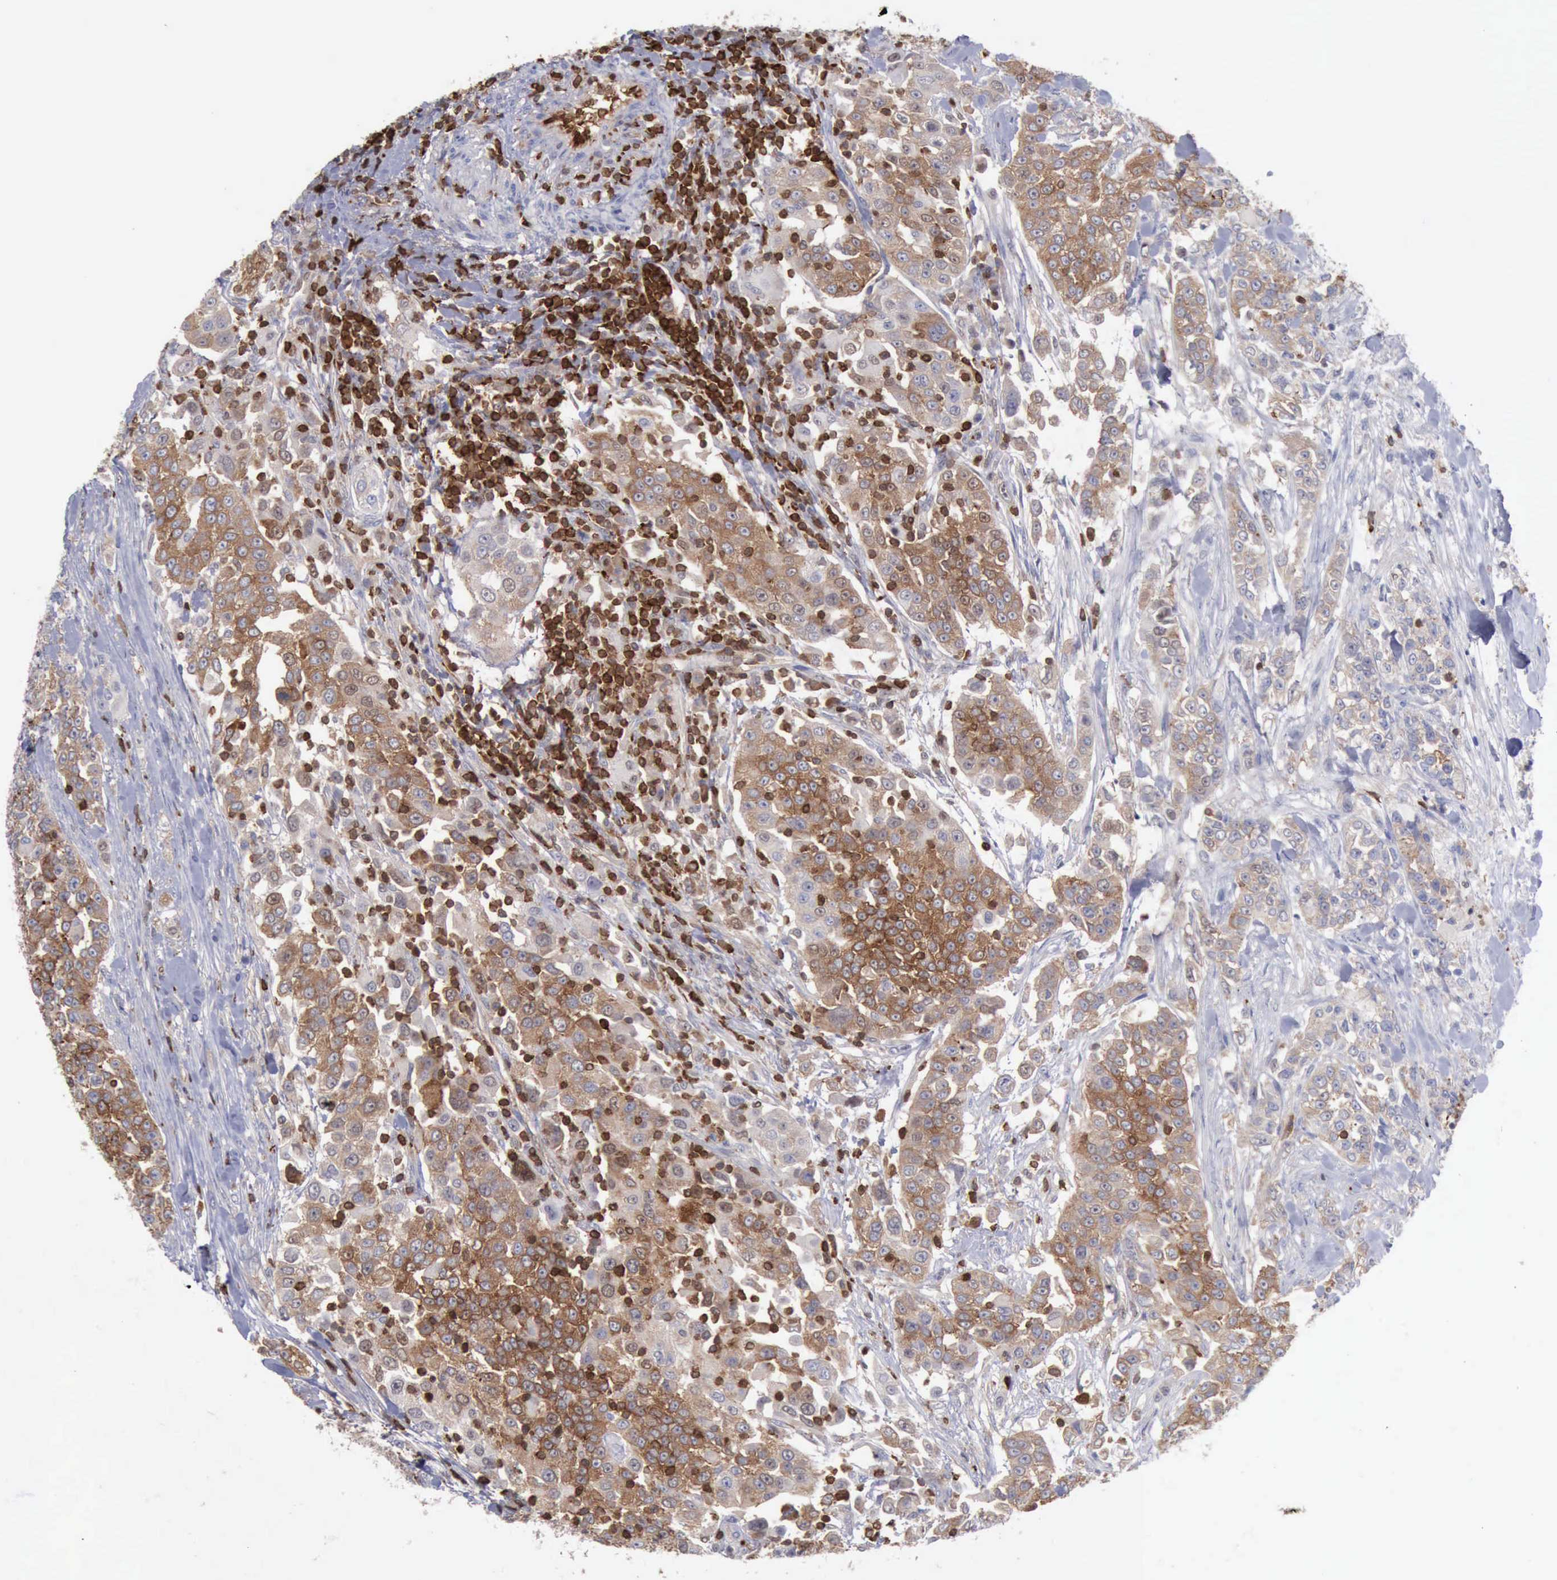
{"staining": {"intensity": "moderate", "quantity": ">75%", "location": "cytoplasmic/membranous"}, "tissue": "urothelial cancer", "cell_type": "Tumor cells", "image_type": "cancer", "snomed": [{"axis": "morphology", "description": "Urothelial carcinoma, High grade"}, {"axis": "topography", "description": "Urinary bladder"}], "caption": "Brown immunohistochemical staining in urothelial carcinoma (high-grade) demonstrates moderate cytoplasmic/membranous staining in about >75% of tumor cells.", "gene": "PDCD4", "patient": {"sex": "female", "age": 80}}